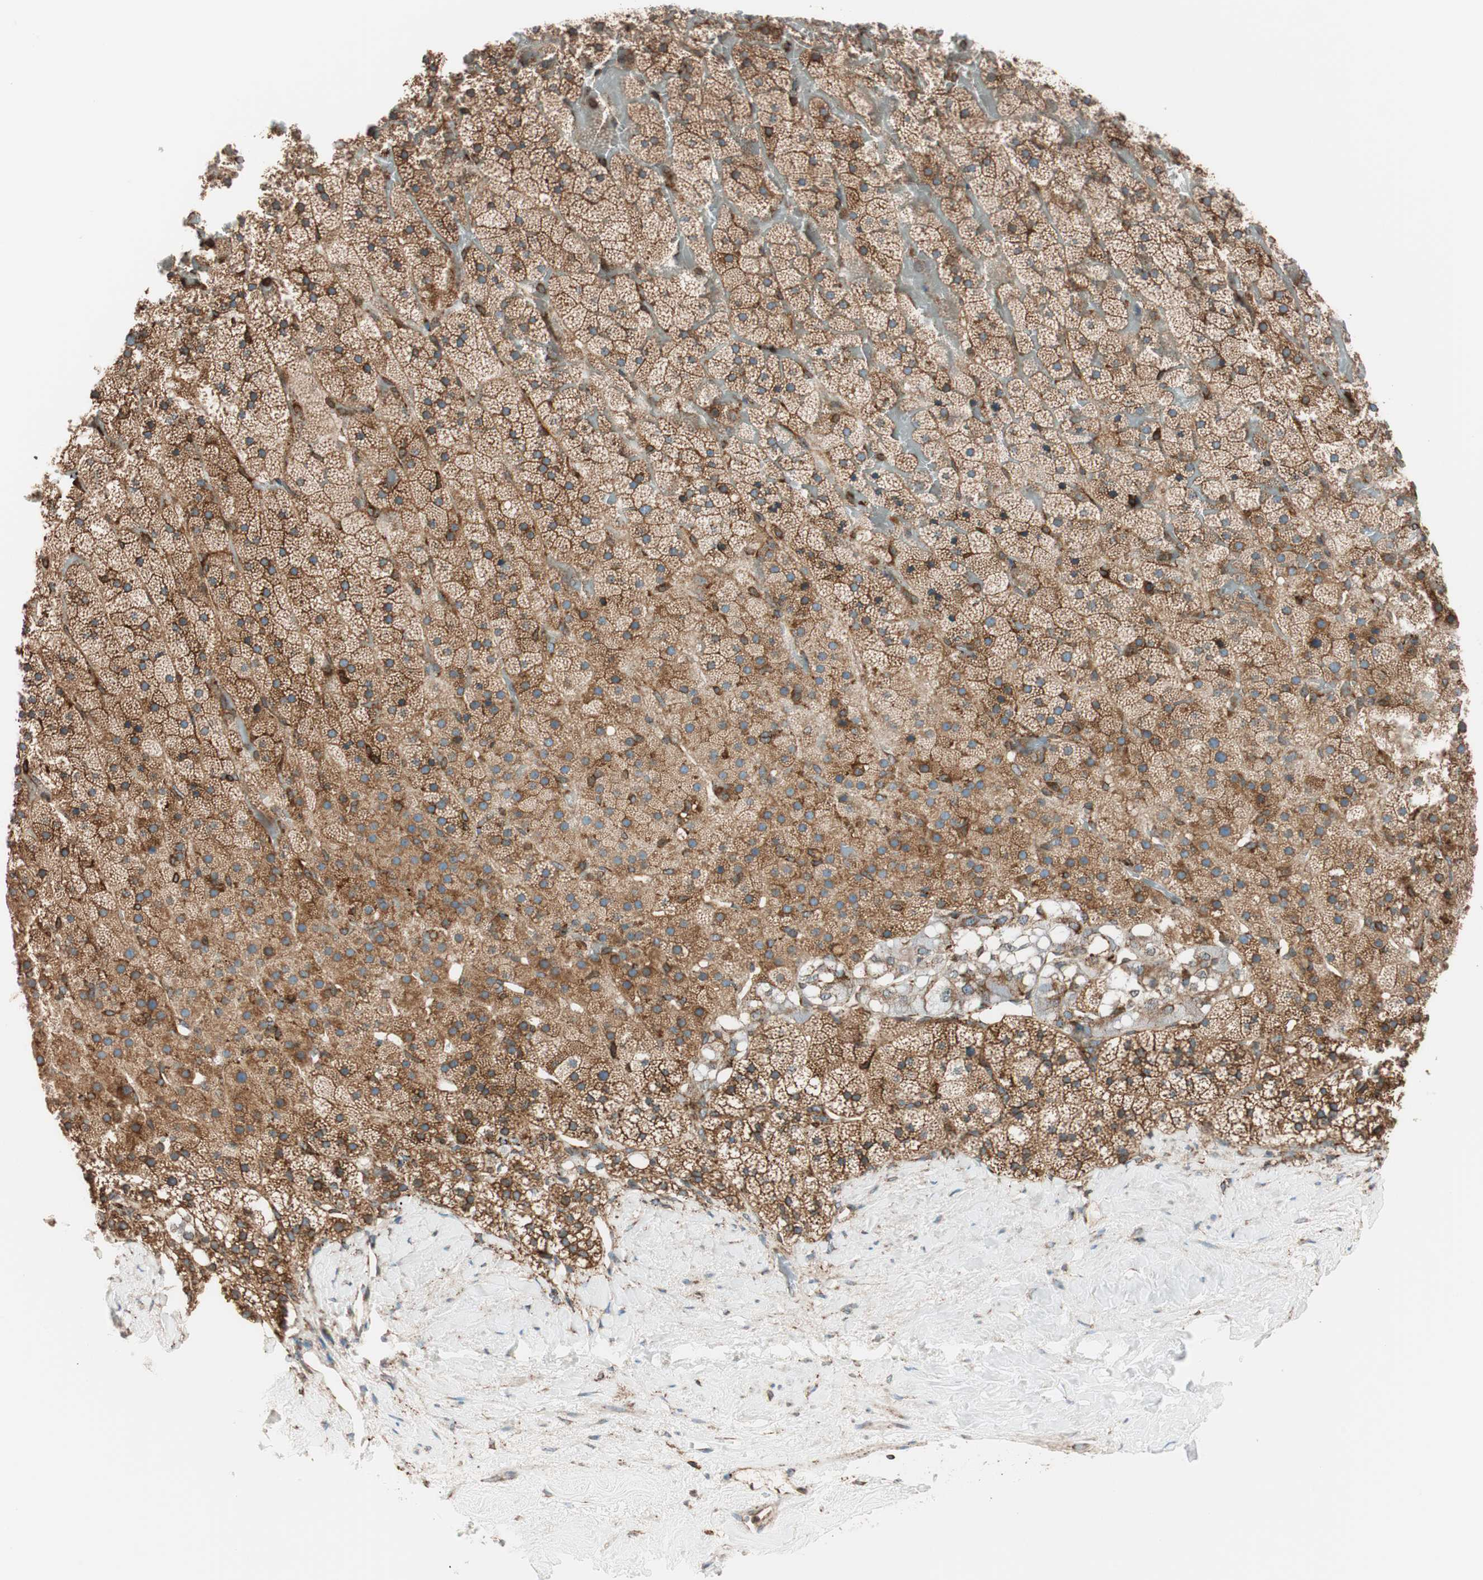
{"staining": {"intensity": "moderate", "quantity": ">75%", "location": "cytoplasmic/membranous"}, "tissue": "adrenal gland", "cell_type": "Glandular cells", "image_type": "normal", "snomed": [{"axis": "morphology", "description": "Normal tissue, NOS"}, {"axis": "topography", "description": "Adrenal gland"}], "caption": "Immunohistochemistry (IHC) histopathology image of unremarkable adrenal gland: human adrenal gland stained using immunohistochemistry (IHC) shows medium levels of moderate protein expression localized specifically in the cytoplasmic/membranous of glandular cells, appearing as a cytoplasmic/membranous brown color.", "gene": "PRKCSH", "patient": {"sex": "male", "age": 35}}